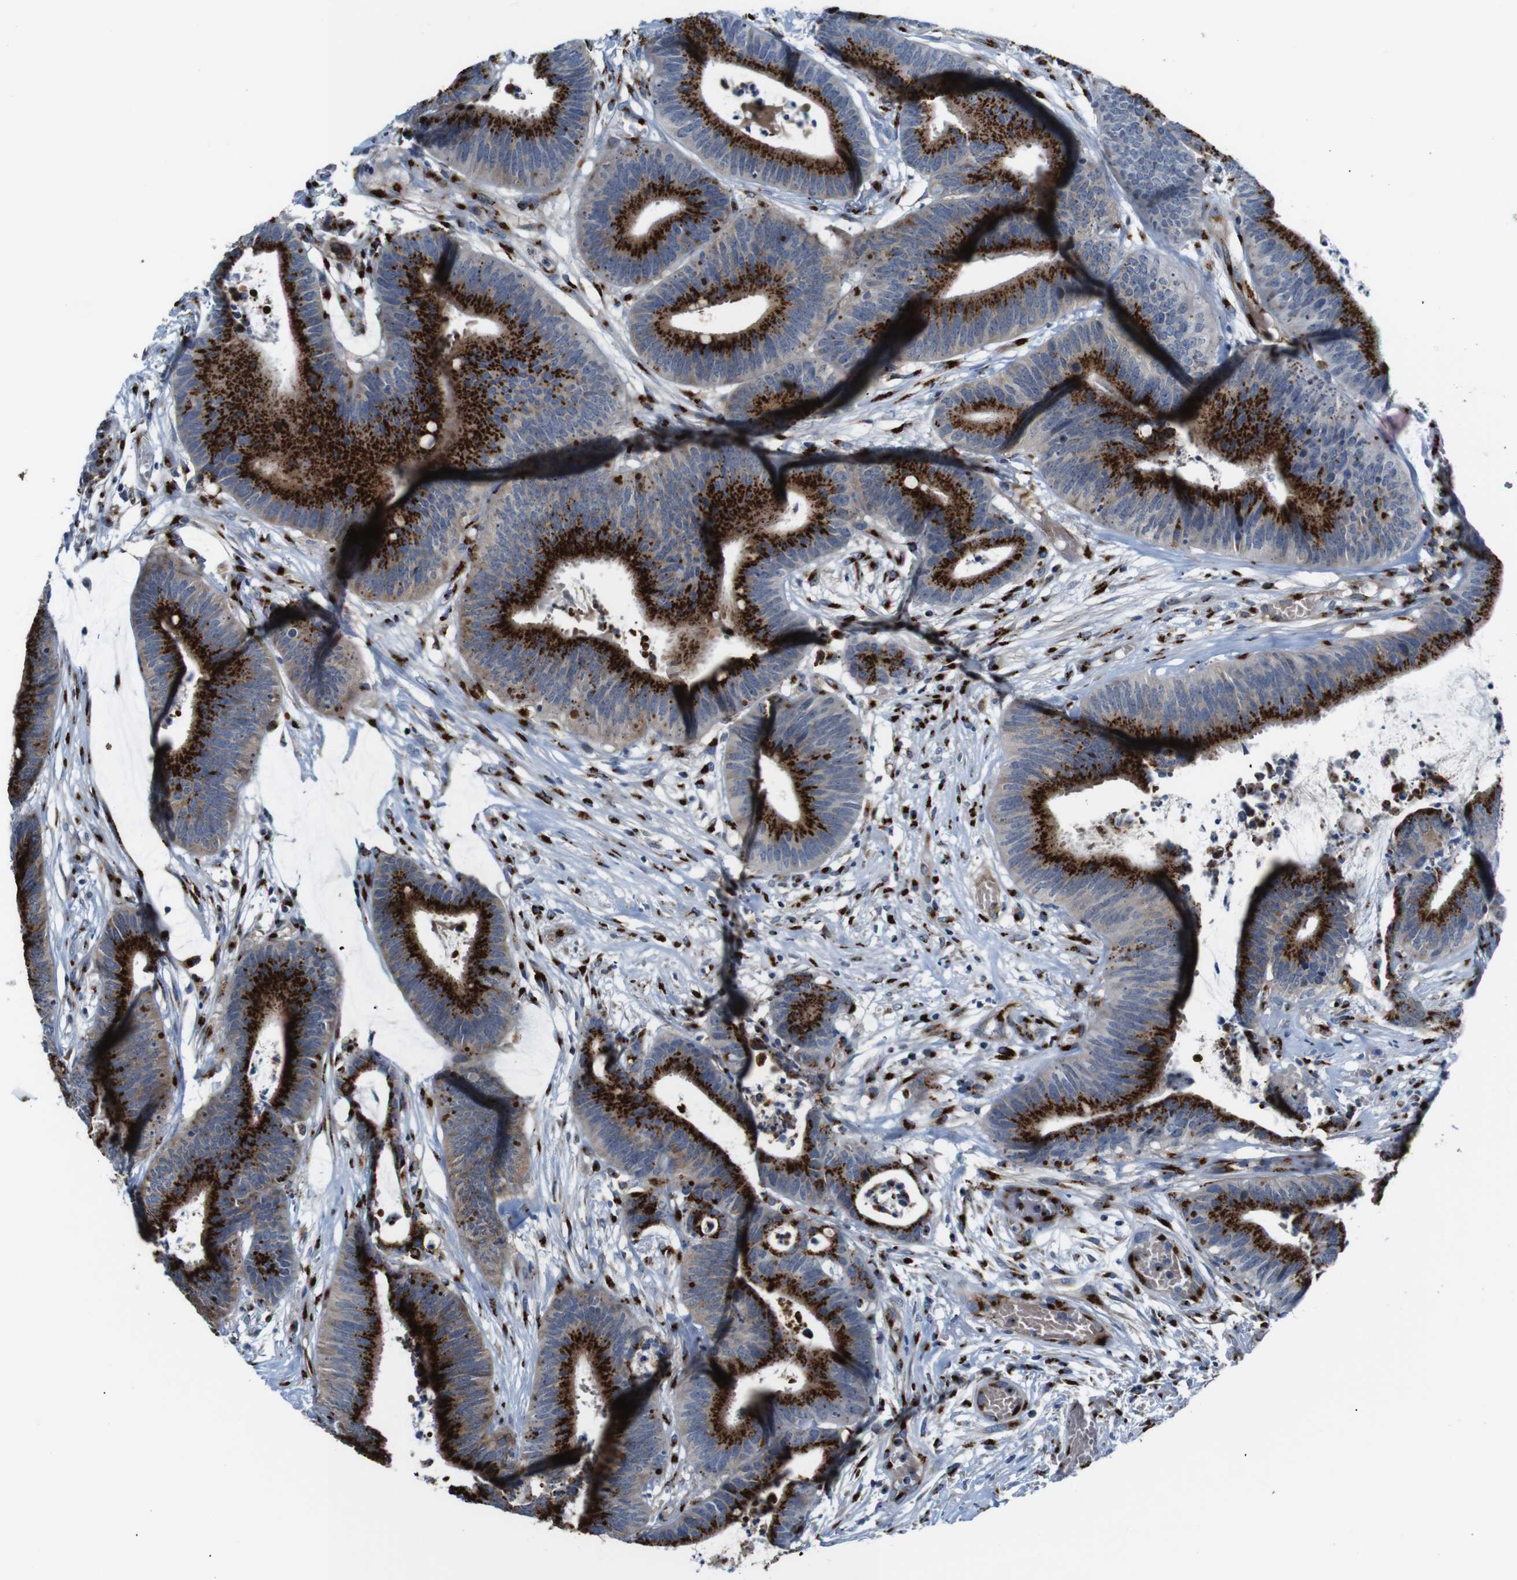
{"staining": {"intensity": "strong", "quantity": ">75%", "location": "cytoplasmic/membranous"}, "tissue": "colorectal cancer", "cell_type": "Tumor cells", "image_type": "cancer", "snomed": [{"axis": "morphology", "description": "Adenocarcinoma, NOS"}, {"axis": "topography", "description": "Rectum"}], "caption": "Immunohistochemical staining of adenocarcinoma (colorectal) demonstrates high levels of strong cytoplasmic/membranous protein positivity in approximately >75% of tumor cells.", "gene": "TGOLN2", "patient": {"sex": "female", "age": 66}}